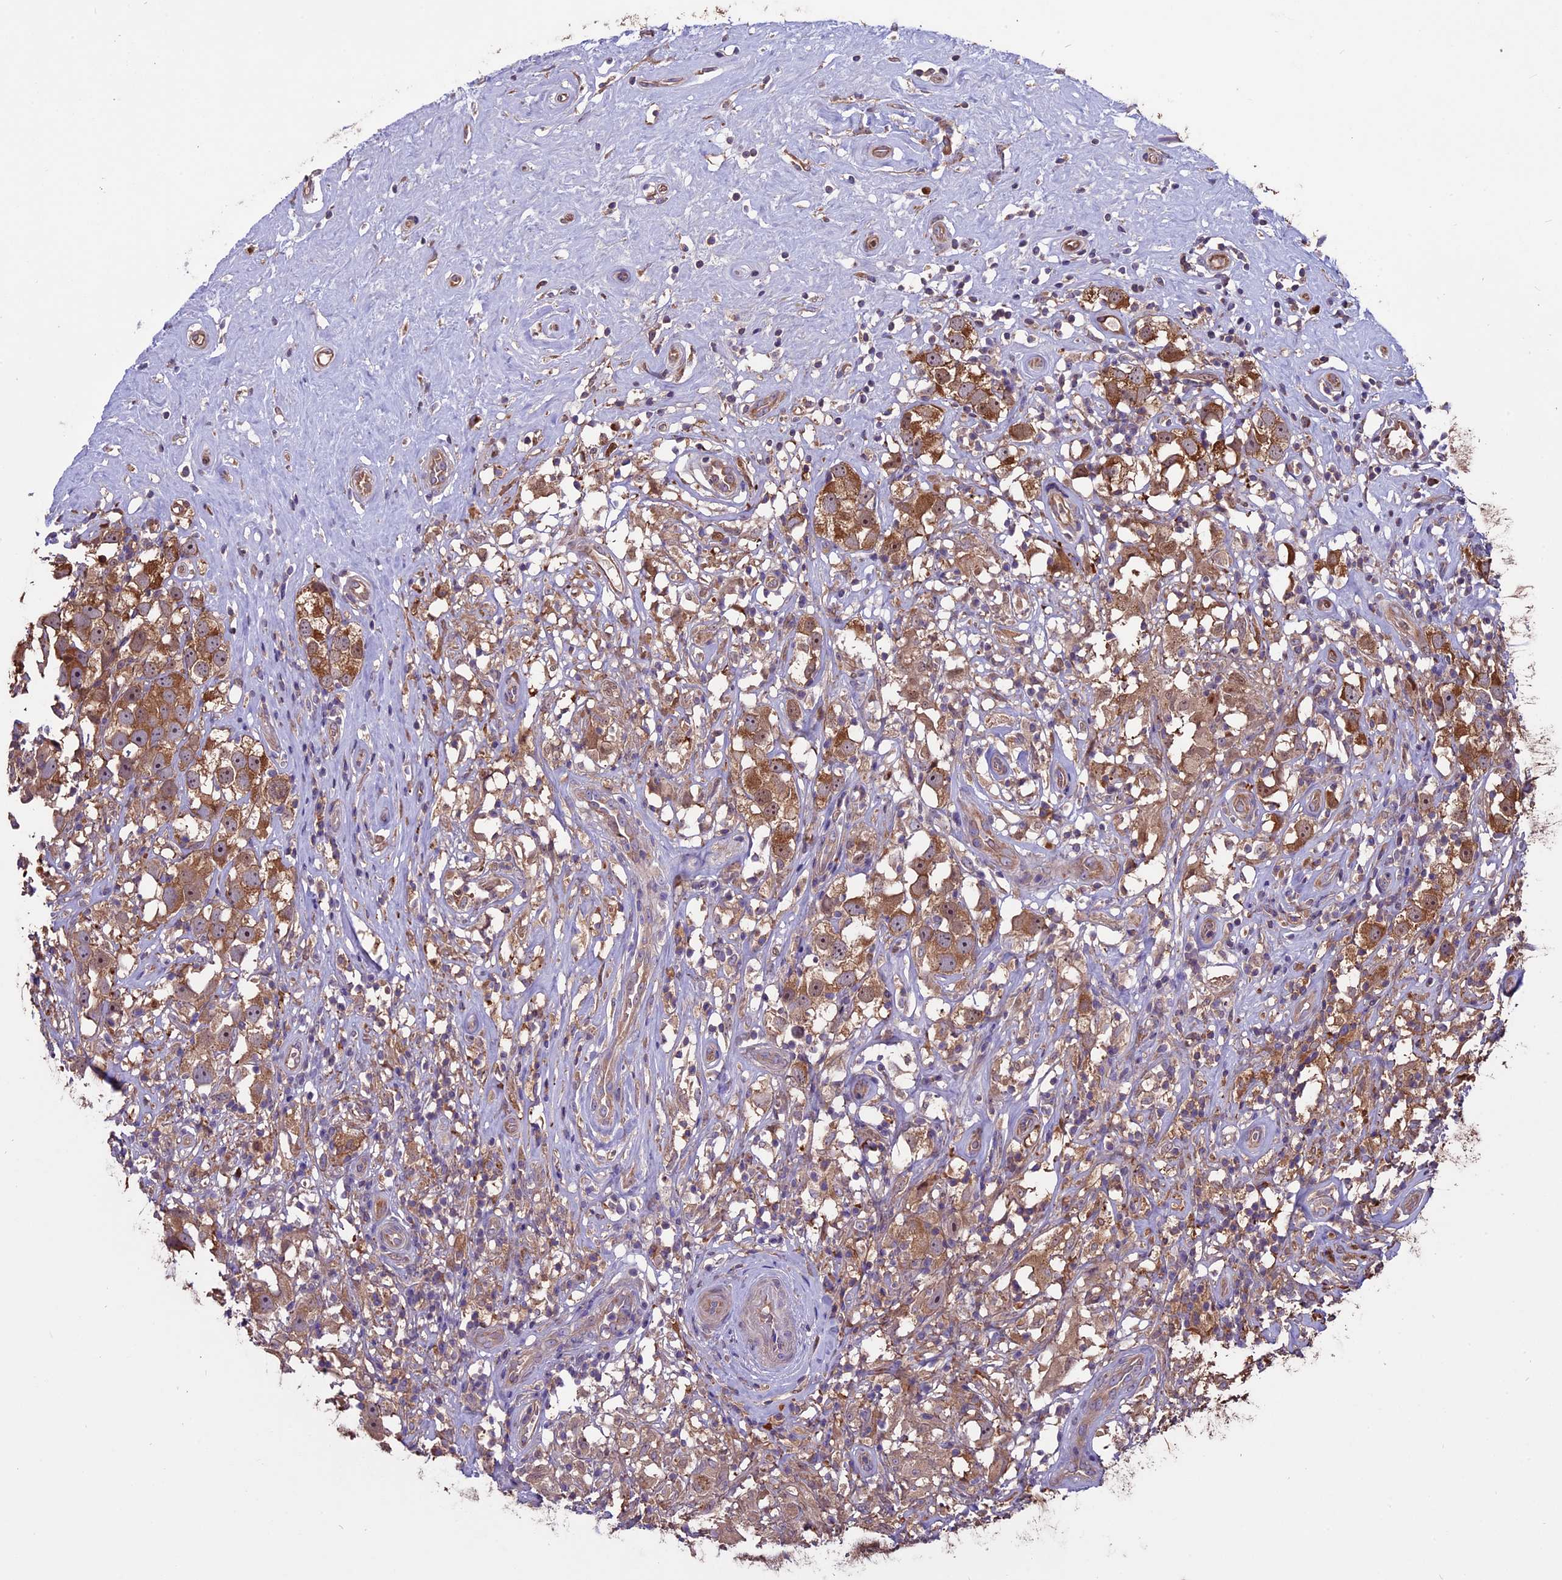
{"staining": {"intensity": "moderate", "quantity": ">75%", "location": "cytoplasmic/membranous,nuclear"}, "tissue": "testis cancer", "cell_type": "Tumor cells", "image_type": "cancer", "snomed": [{"axis": "morphology", "description": "Seminoma, NOS"}, {"axis": "topography", "description": "Testis"}], "caption": "Testis seminoma stained for a protein reveals moderate cytoplasmic/membranous and nuclear positivity in tumor cells. (brown staining indicates protein expression, while blue staining denotes nuclei).", "gene": "VWA3A", "patient": {"sex": "male", "age": 49}}